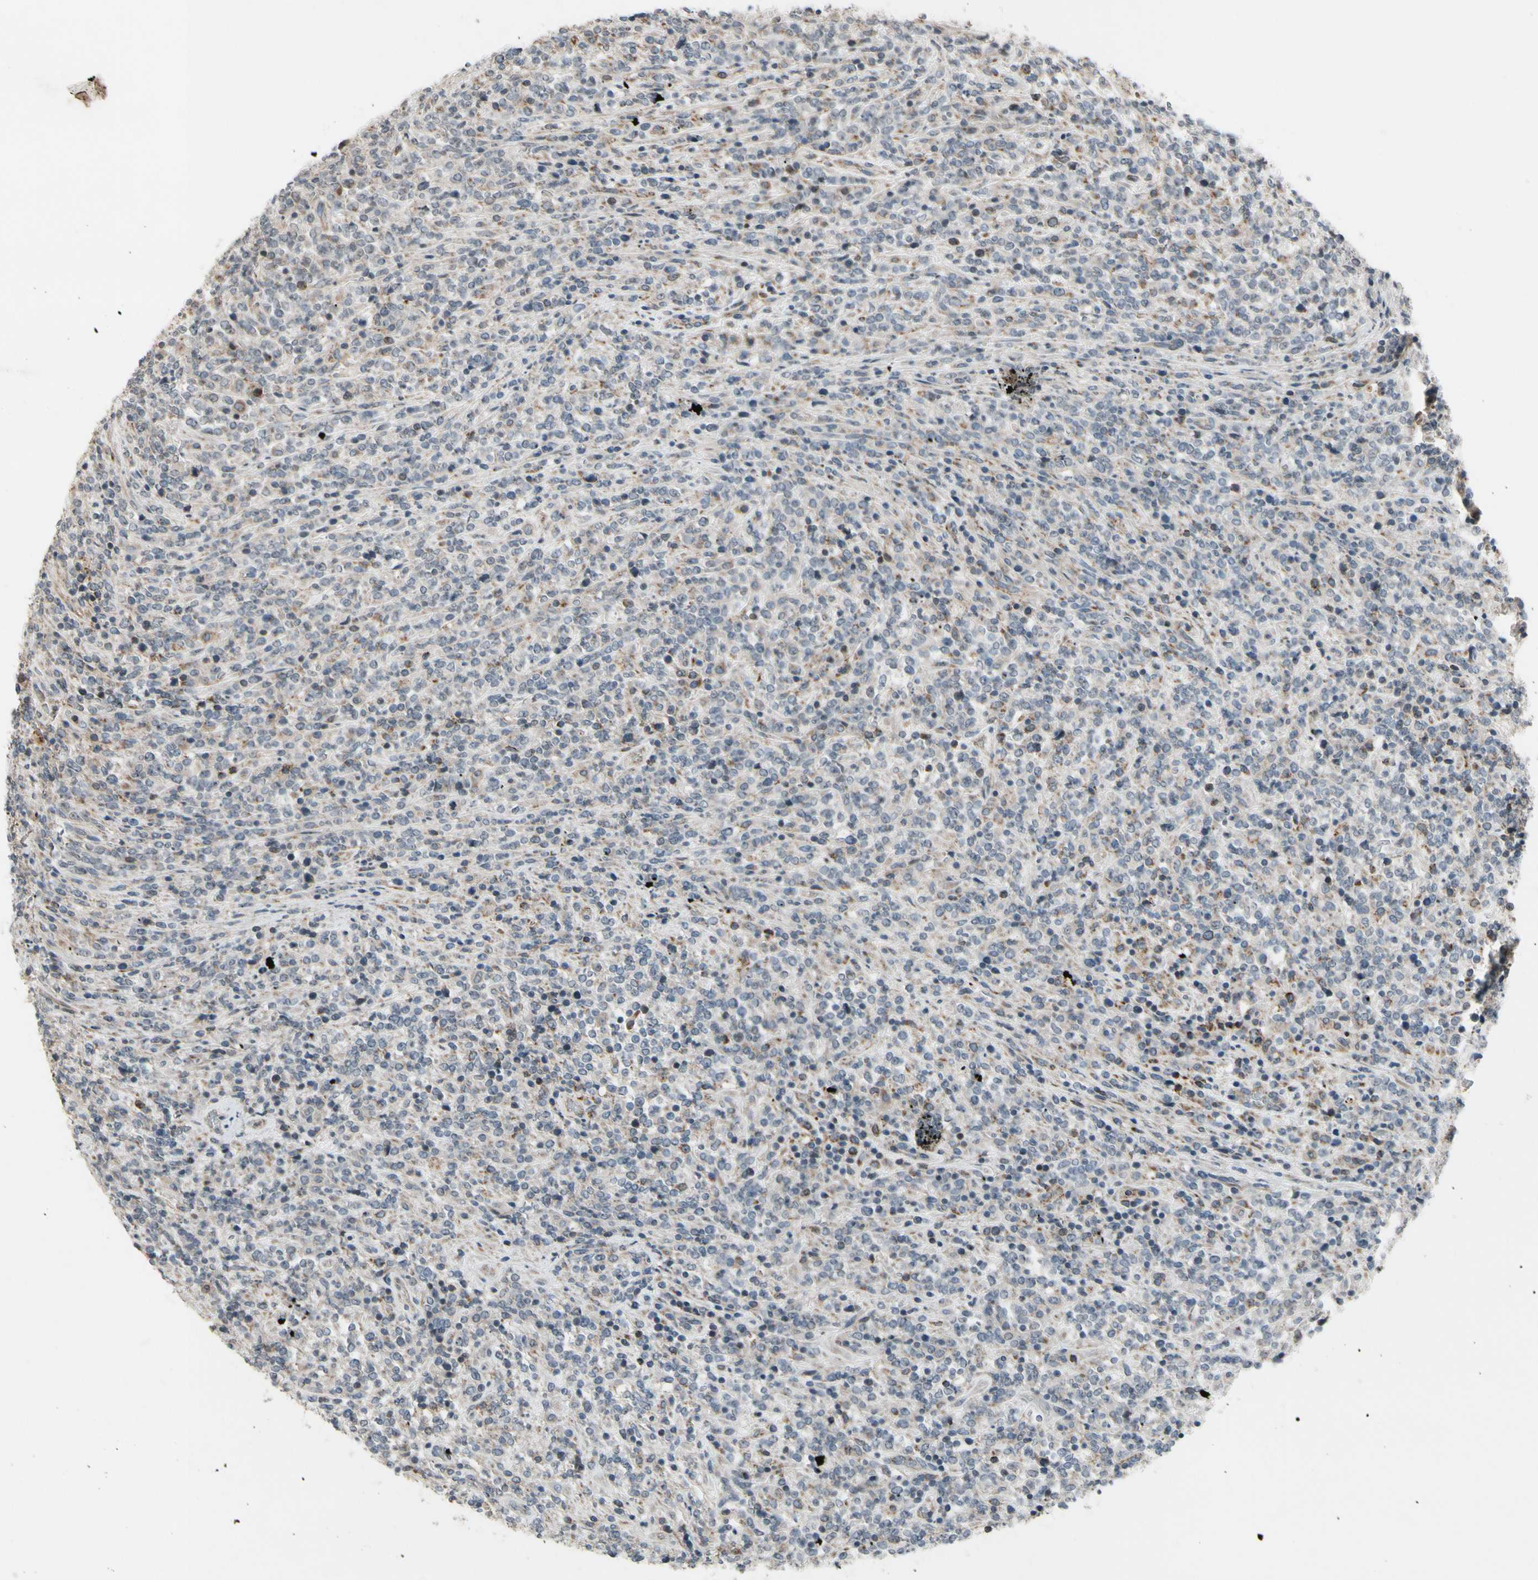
{"staining": {"intensity": "weak", "quantity": ">75%", "location": "cytoplasmic/membranous"}, "tissue": "lymphoma", "cell_type": "Tumor cells", "image_type": "cancer", "snomed": [{"axis": "morphology", "description": "Malignant lymphoma, non-Hodgkin's type, High grade"}, {"axis": "topography", "description": "Soft tissue"}], "caption": "The immunohistochemical stain highlights weak cytoplasmic/membranous staining in tumor cells of high-grade malignant lymphoma, non-Hodgkin's type tissue.", "gene": "CPT1A", "patient": {"sex": "male", "age": 18}}